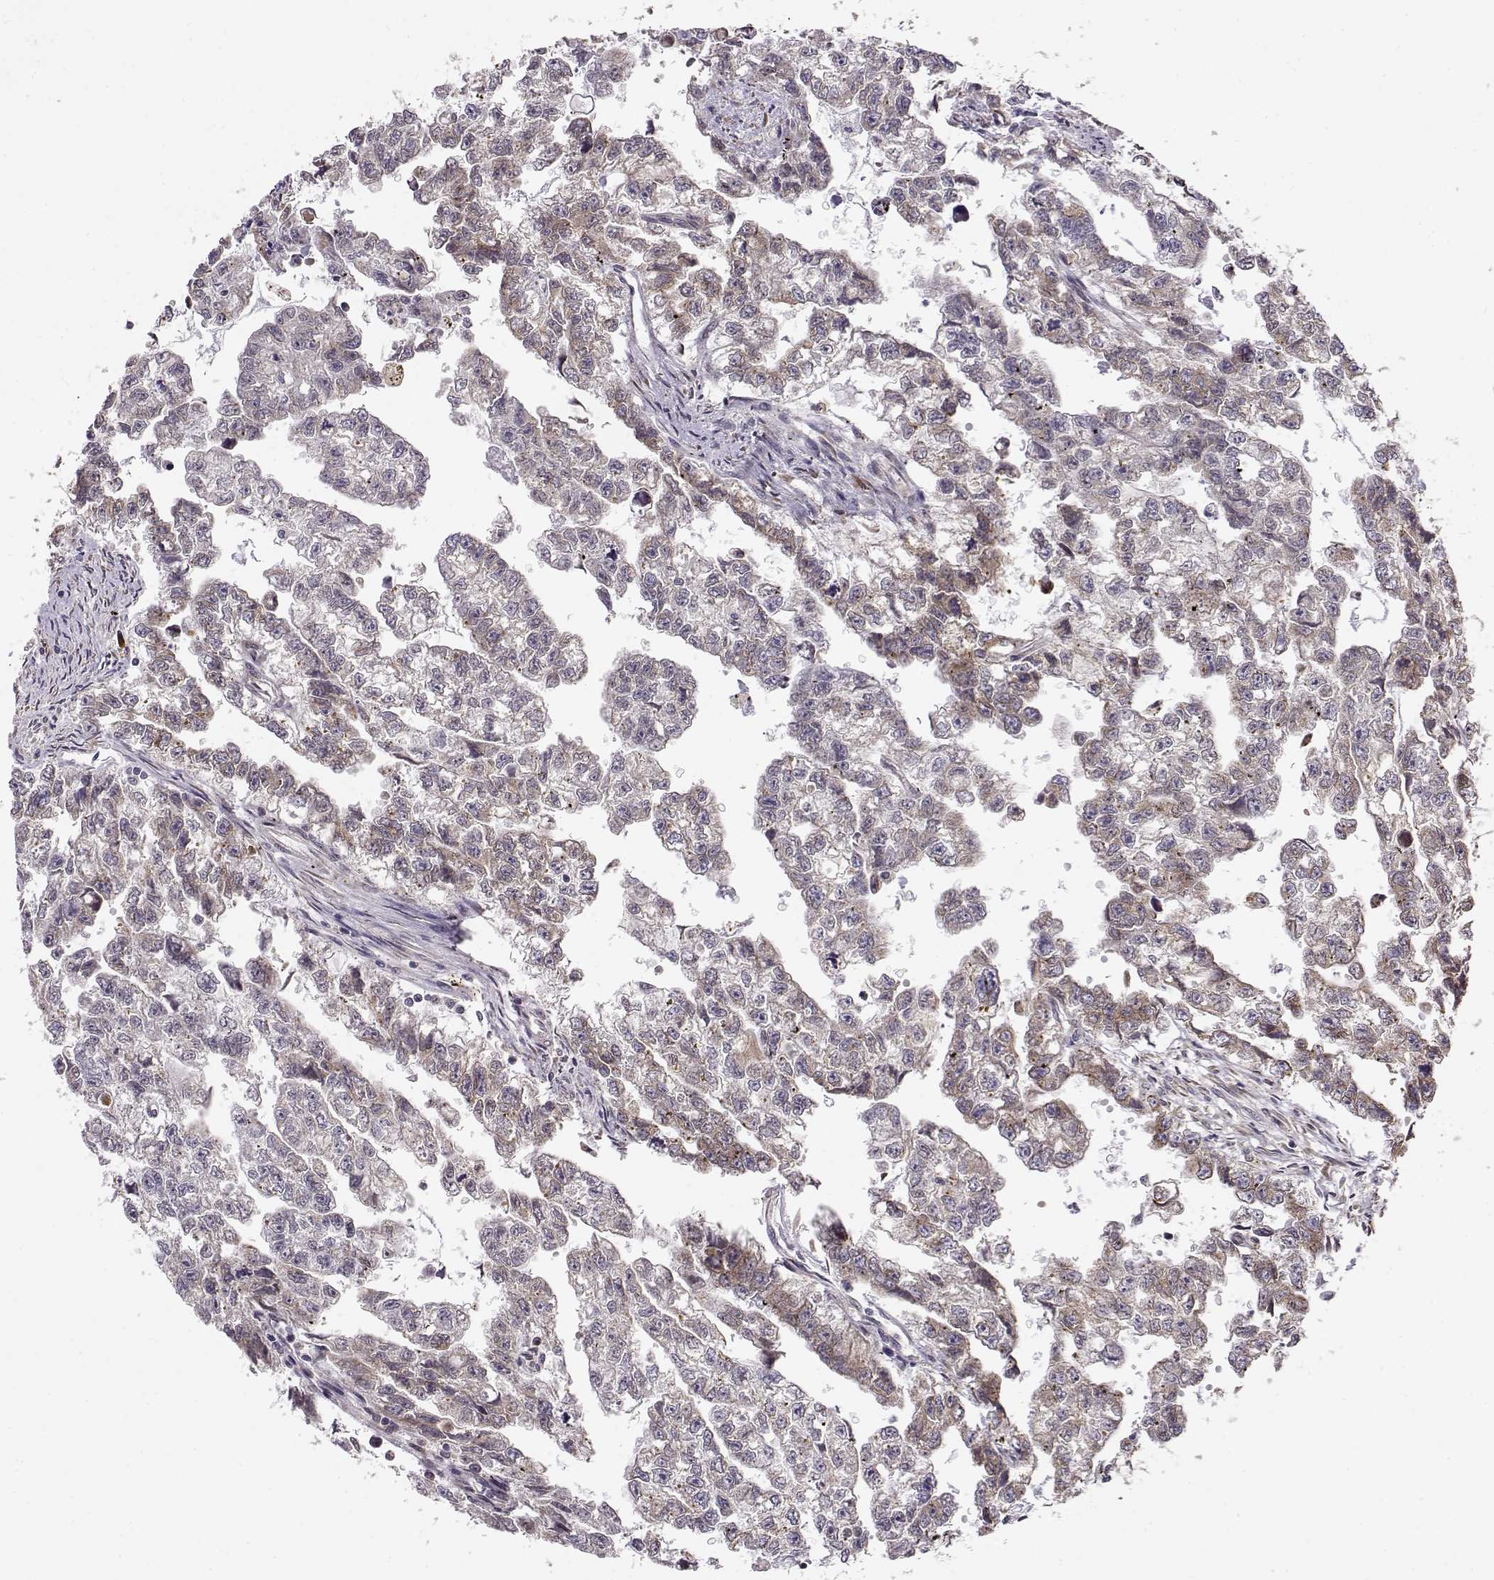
{"staining": {"intensity": "moderate", "quantity": "<25%", "location": "cytoplasmic/membranous"}, "tissue": "testis cancer", "cell_type": "Tumor cells", "image_type": "cancer", "snomed": [{"axis": "morphology", "description": "Carcinoma, Embryonal, NOS"}, {"axis": "morphology", "description": "Teratoma, malignant, NOS"}, {"axis": "topography", "description": "Testis"}], "caption": "A low amount of moderate cytoplasmic/membranous expression is seen in about <25% of tumor cells in testis teratoma (malignant) tissue.", "gene": "ERGIC2", "patient": {"sex": "male", "age": 44}}